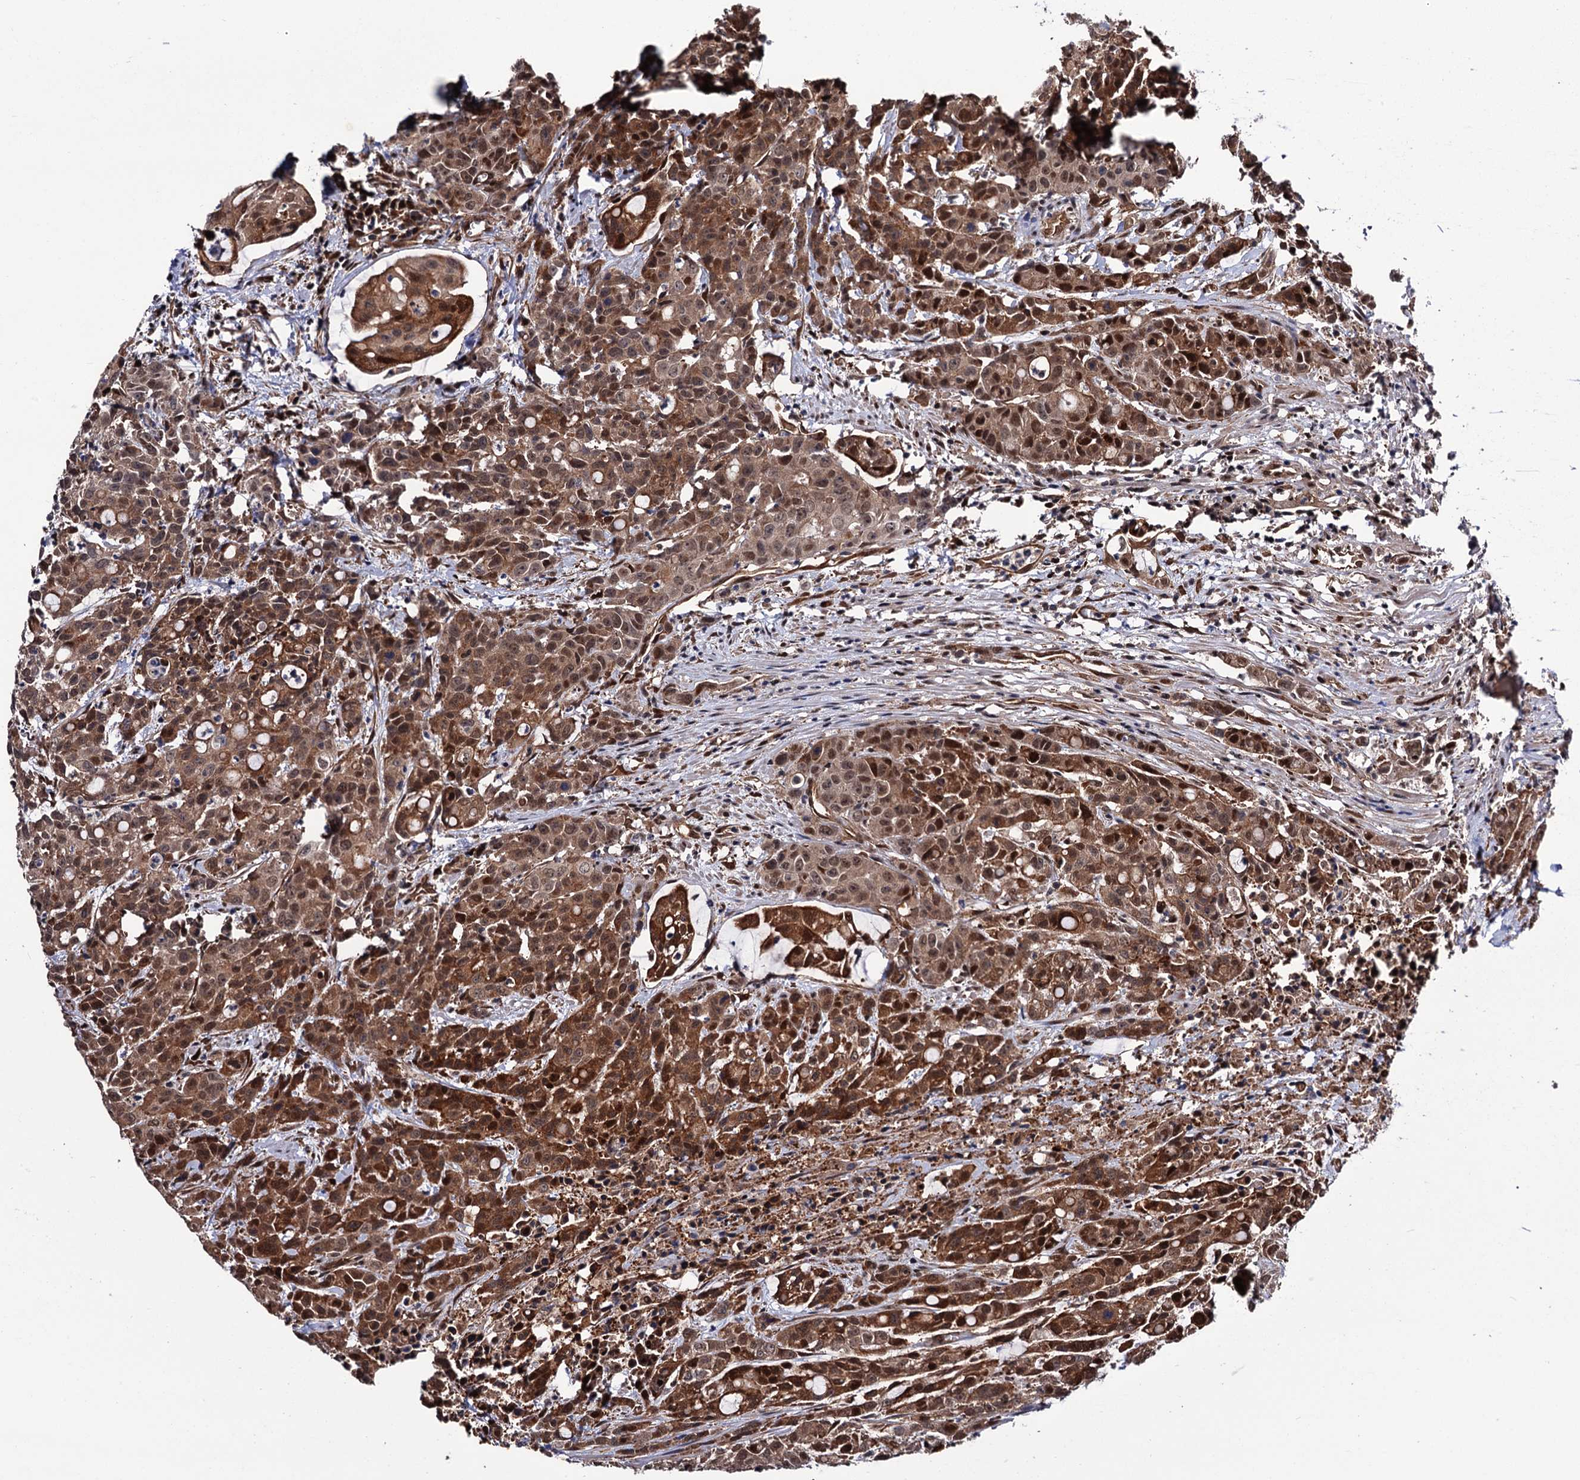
{"staining": {"intensity": "moderate", "quantity": ">75%", "location": "cytoplasmic/membranous,nuclear"}, "tissue": "colorectal cancer", "cell_type": "Tumor cells", "image_type": "cancer", "snomed": [{"axis": "morphology", "description": "Adenocarcinoma, NOS"}, {"axis": "topography", "description": "Colon"}], "caption": "A high-resolution histopathology image shows IHC staining of colorectal cancer (adenocarcinoma), which displays moderate cytoplasmic/membranous and nuclear positivity in approximately >75% of tumor cells. Nuclei are stained in blue.", "gene": "CDC23", "patient": {"sex": "male", "age": 62}}